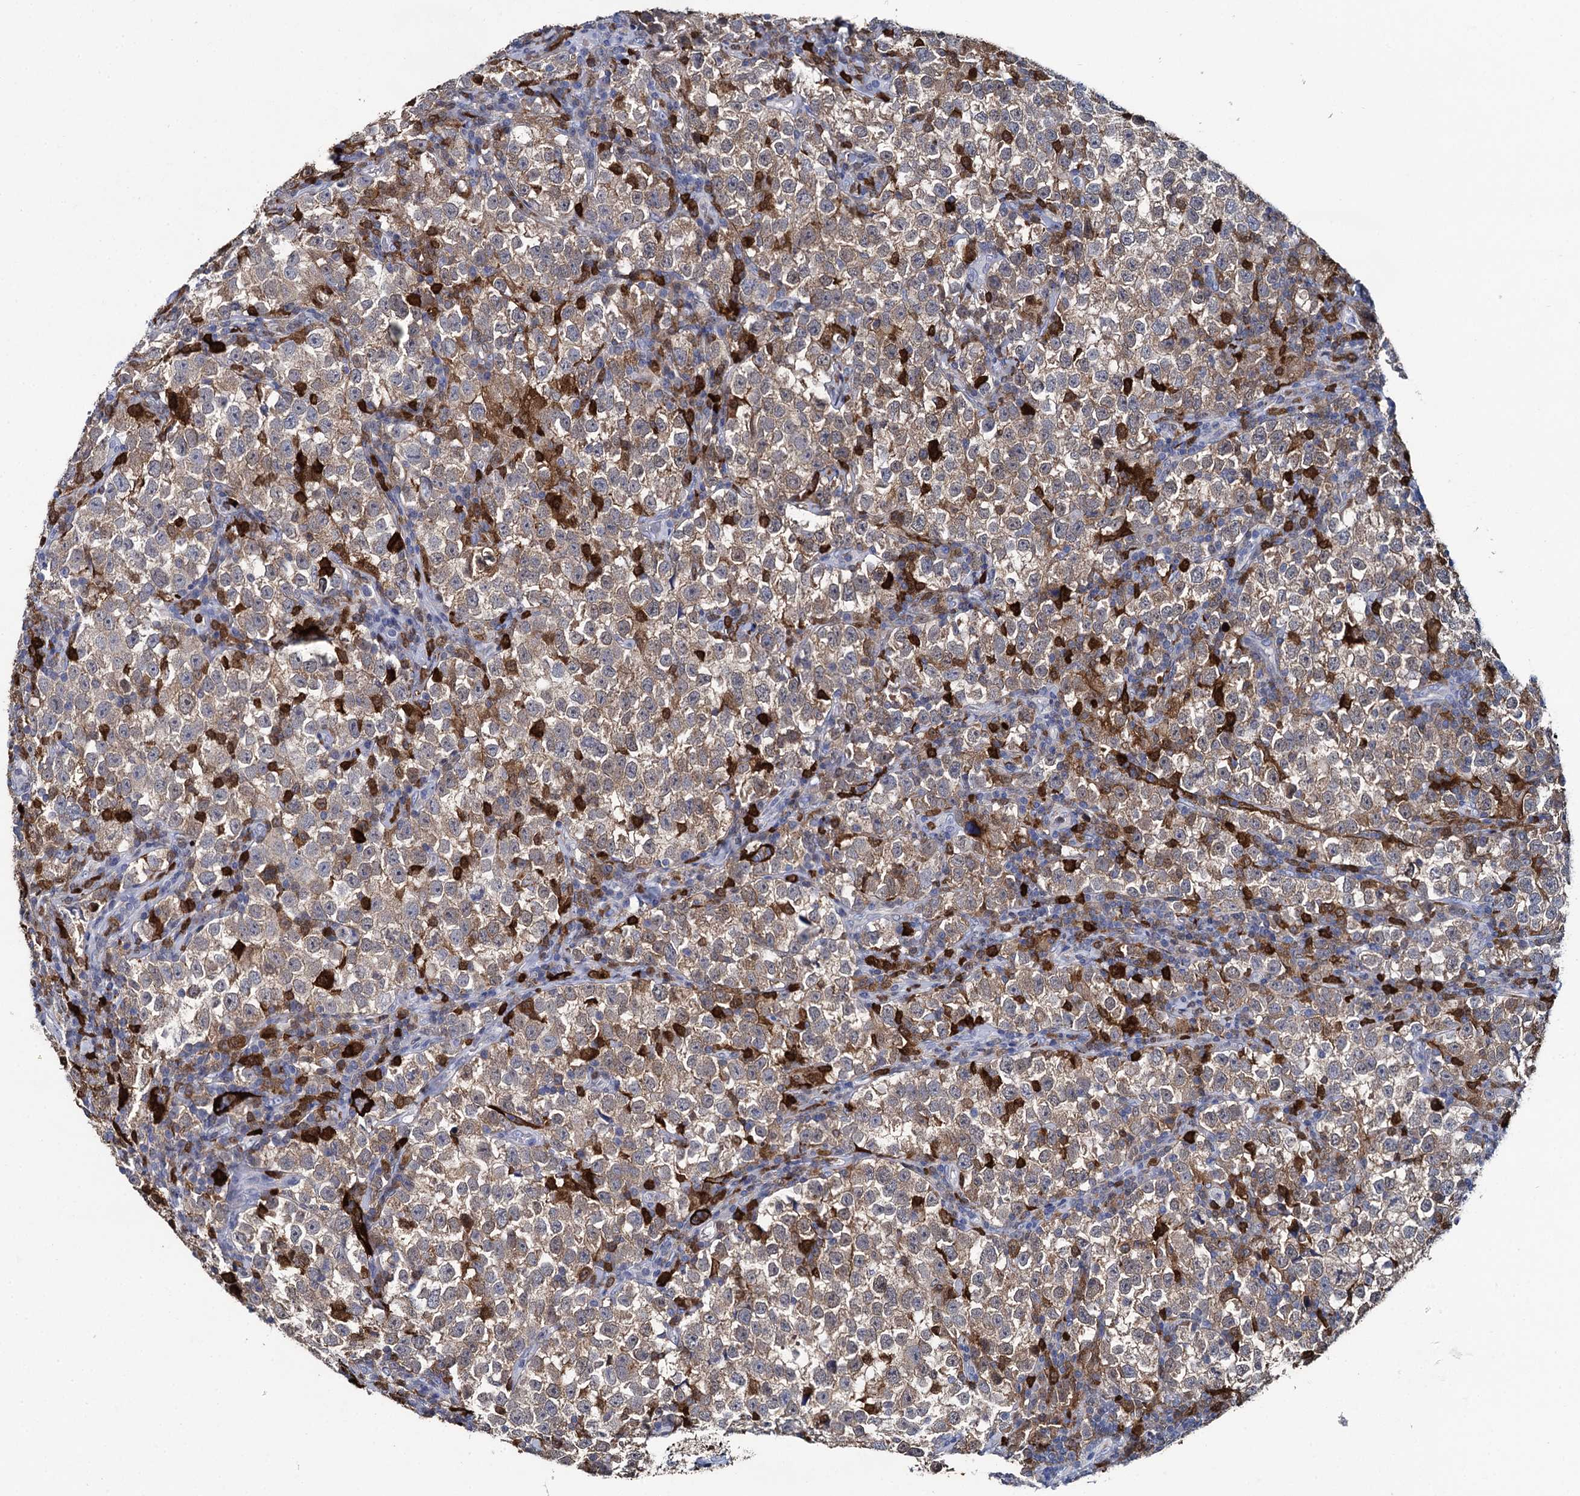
{"staining": {"intensity": "moderate", "quantity": ">75%", "location": "cytoplasmic/membranous"}, "tissue": "testis cancer", "cell_type": "Tumor cells", "image_type": "cancer", "snomed": [{"axis": "morphology", "description": "Normal tissue, NOS"}, {"axis": "morphology", "description": "Seminoma, NOS"}, {"axis": "topography", "description": "Testis"}], "caption": "Human seminoma (testis) stained for a protein (brown) demonstrates moderate cytoplasmic/membranous positive positivity in about >75% of tumor cells.", "gene": "FABP5", "patient": {"sex": "male", "age": 43}}